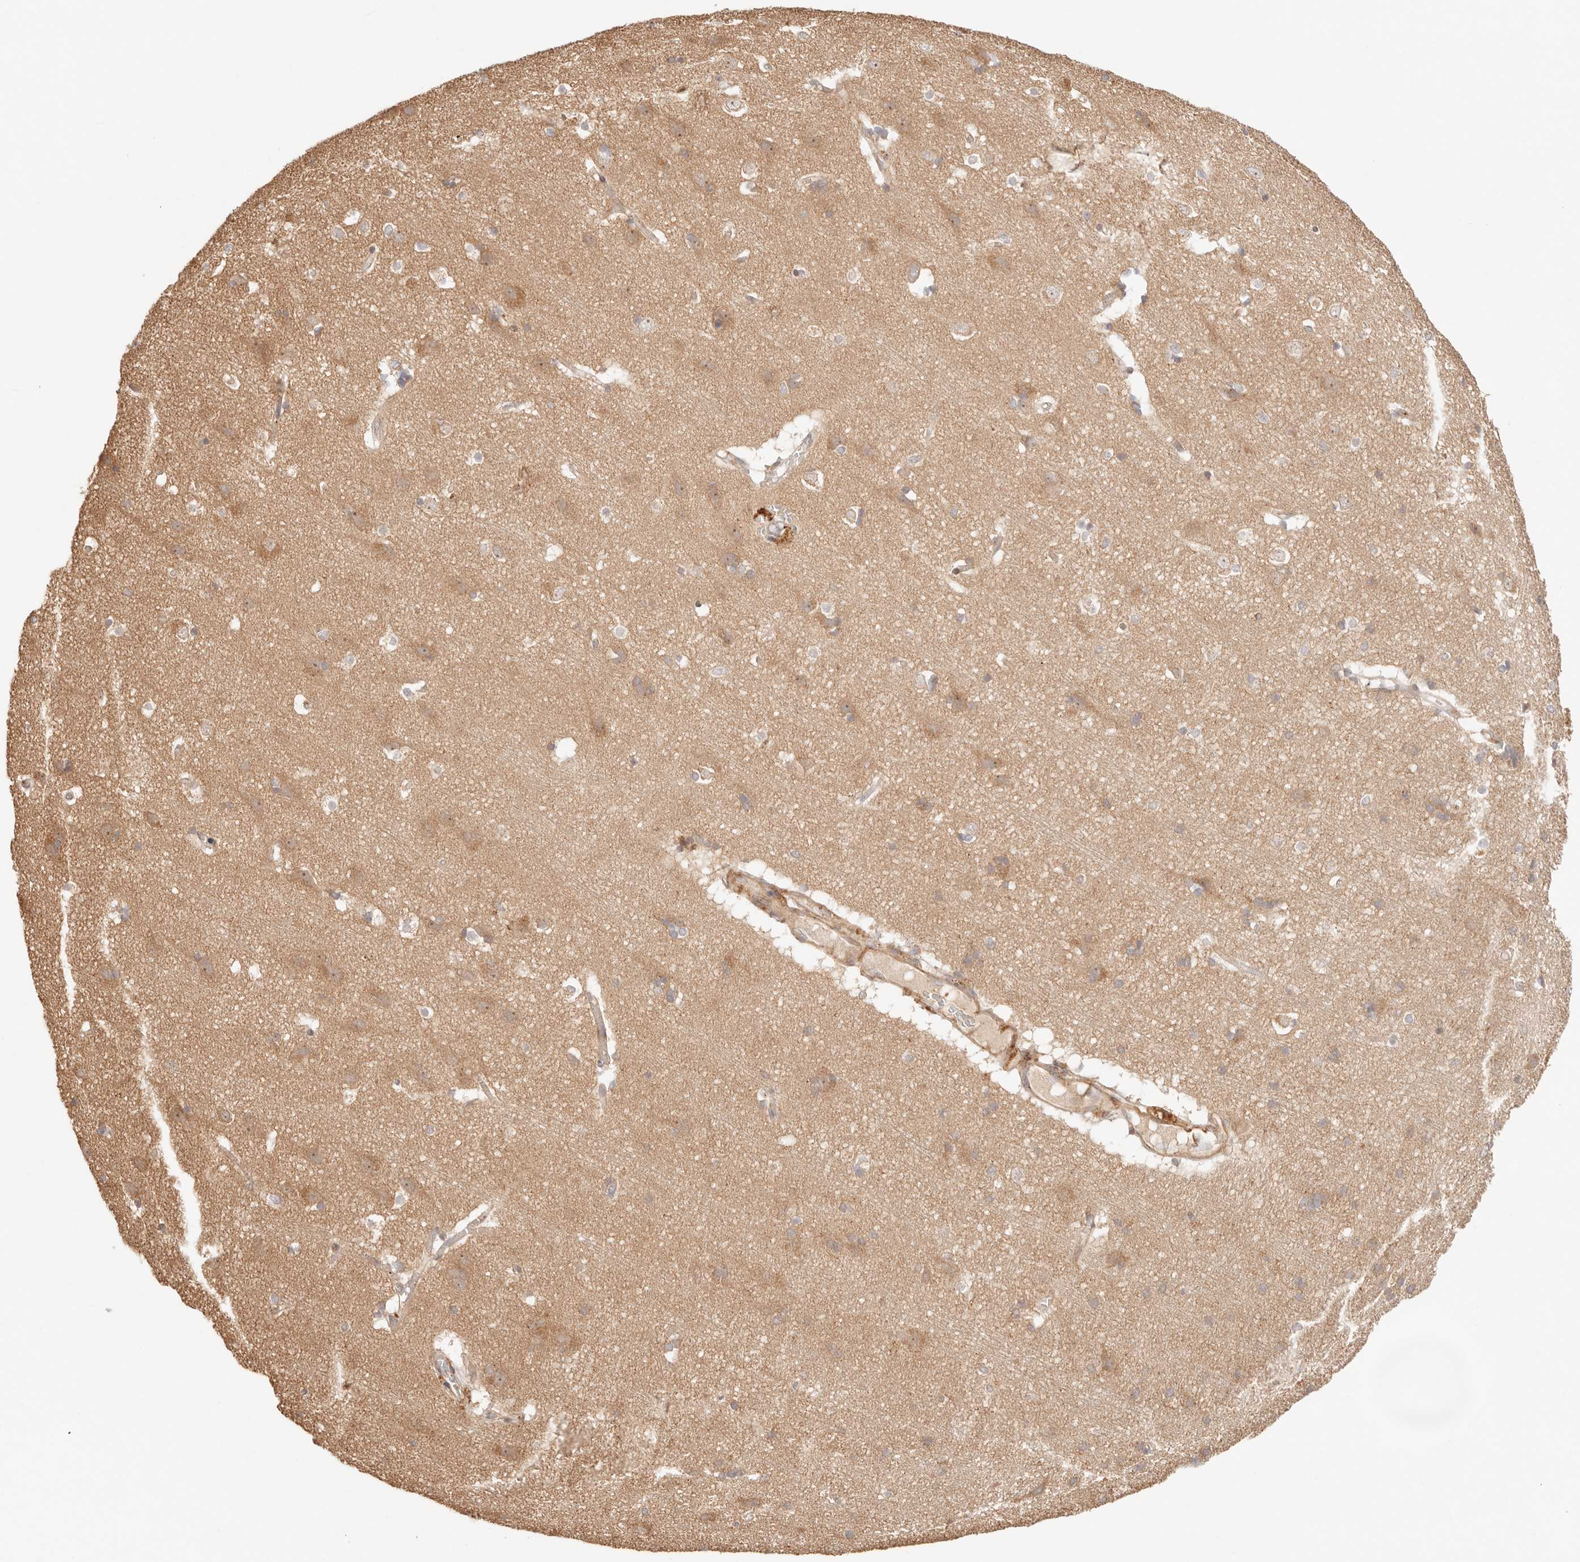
{"staining": {"intensity": "negative", "quantity": "none", "location": "none"}, "tissue": "cerebral cortex", "cell_type": "Endothelial cells", "image_type": "normal", "snomed": [{"axis": "morphology", "description": "Normal tissue, NOS"}, {"axis": "topography", "description": "Cerebral cortex"}], "caption": "Endothelial cells are negative for brown protein staining in benign cerebral cortex. Nuclei are stained in blue.", "gene": "IL1R2", "patient": {"sex": "male", "age": 54}}